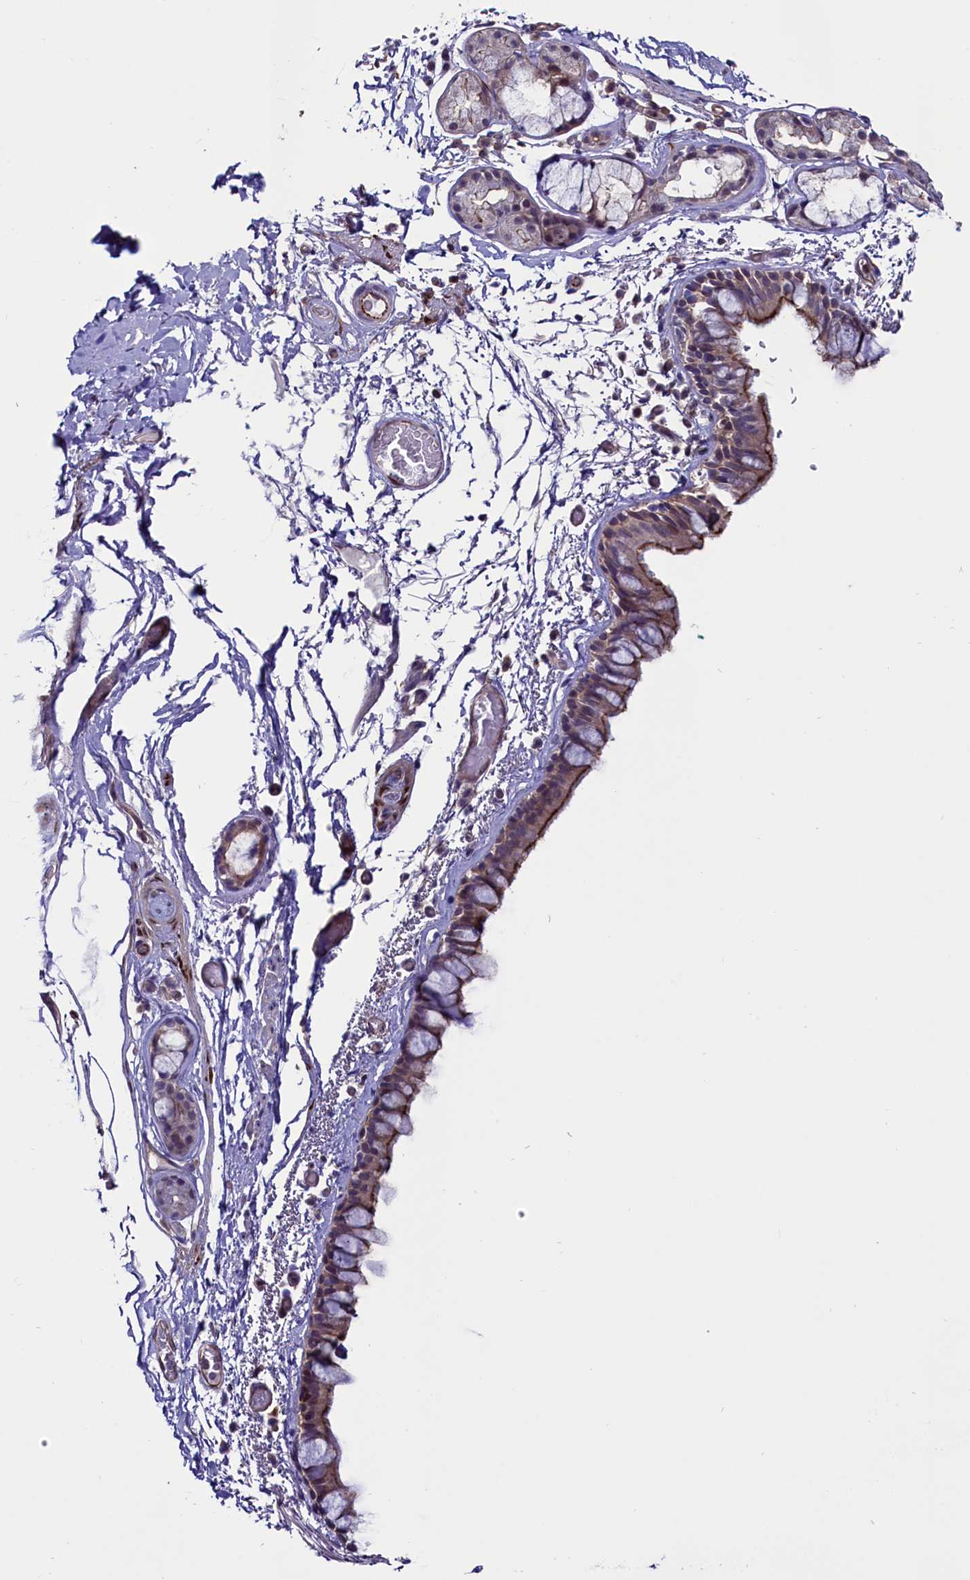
{"staining": {"intensity": "moderate", "quantity": "25%-75%", "location": "cytoplasmic/membranous"}, "tissue": "bronchus", "cell_type": "Respiratory epithelial cells", "image_type": "normal", "snomed": [{"axis": "morphology", "description": "Normal tissue, NOS"}, {"axis": "topography", "description": "Cartilage tissue"}], "caption": "A brown stain shows moderate cytoplasmic/membranous positivity of a protein in respiratory epithelial cells of unremarkable human bronchus. (DAB (3,3'-diaminobenzidine) = brown stain, brightfield microscopy at high magnification).", "gene": "PDILT", "patient": {"sex": "male", "age": 63}}